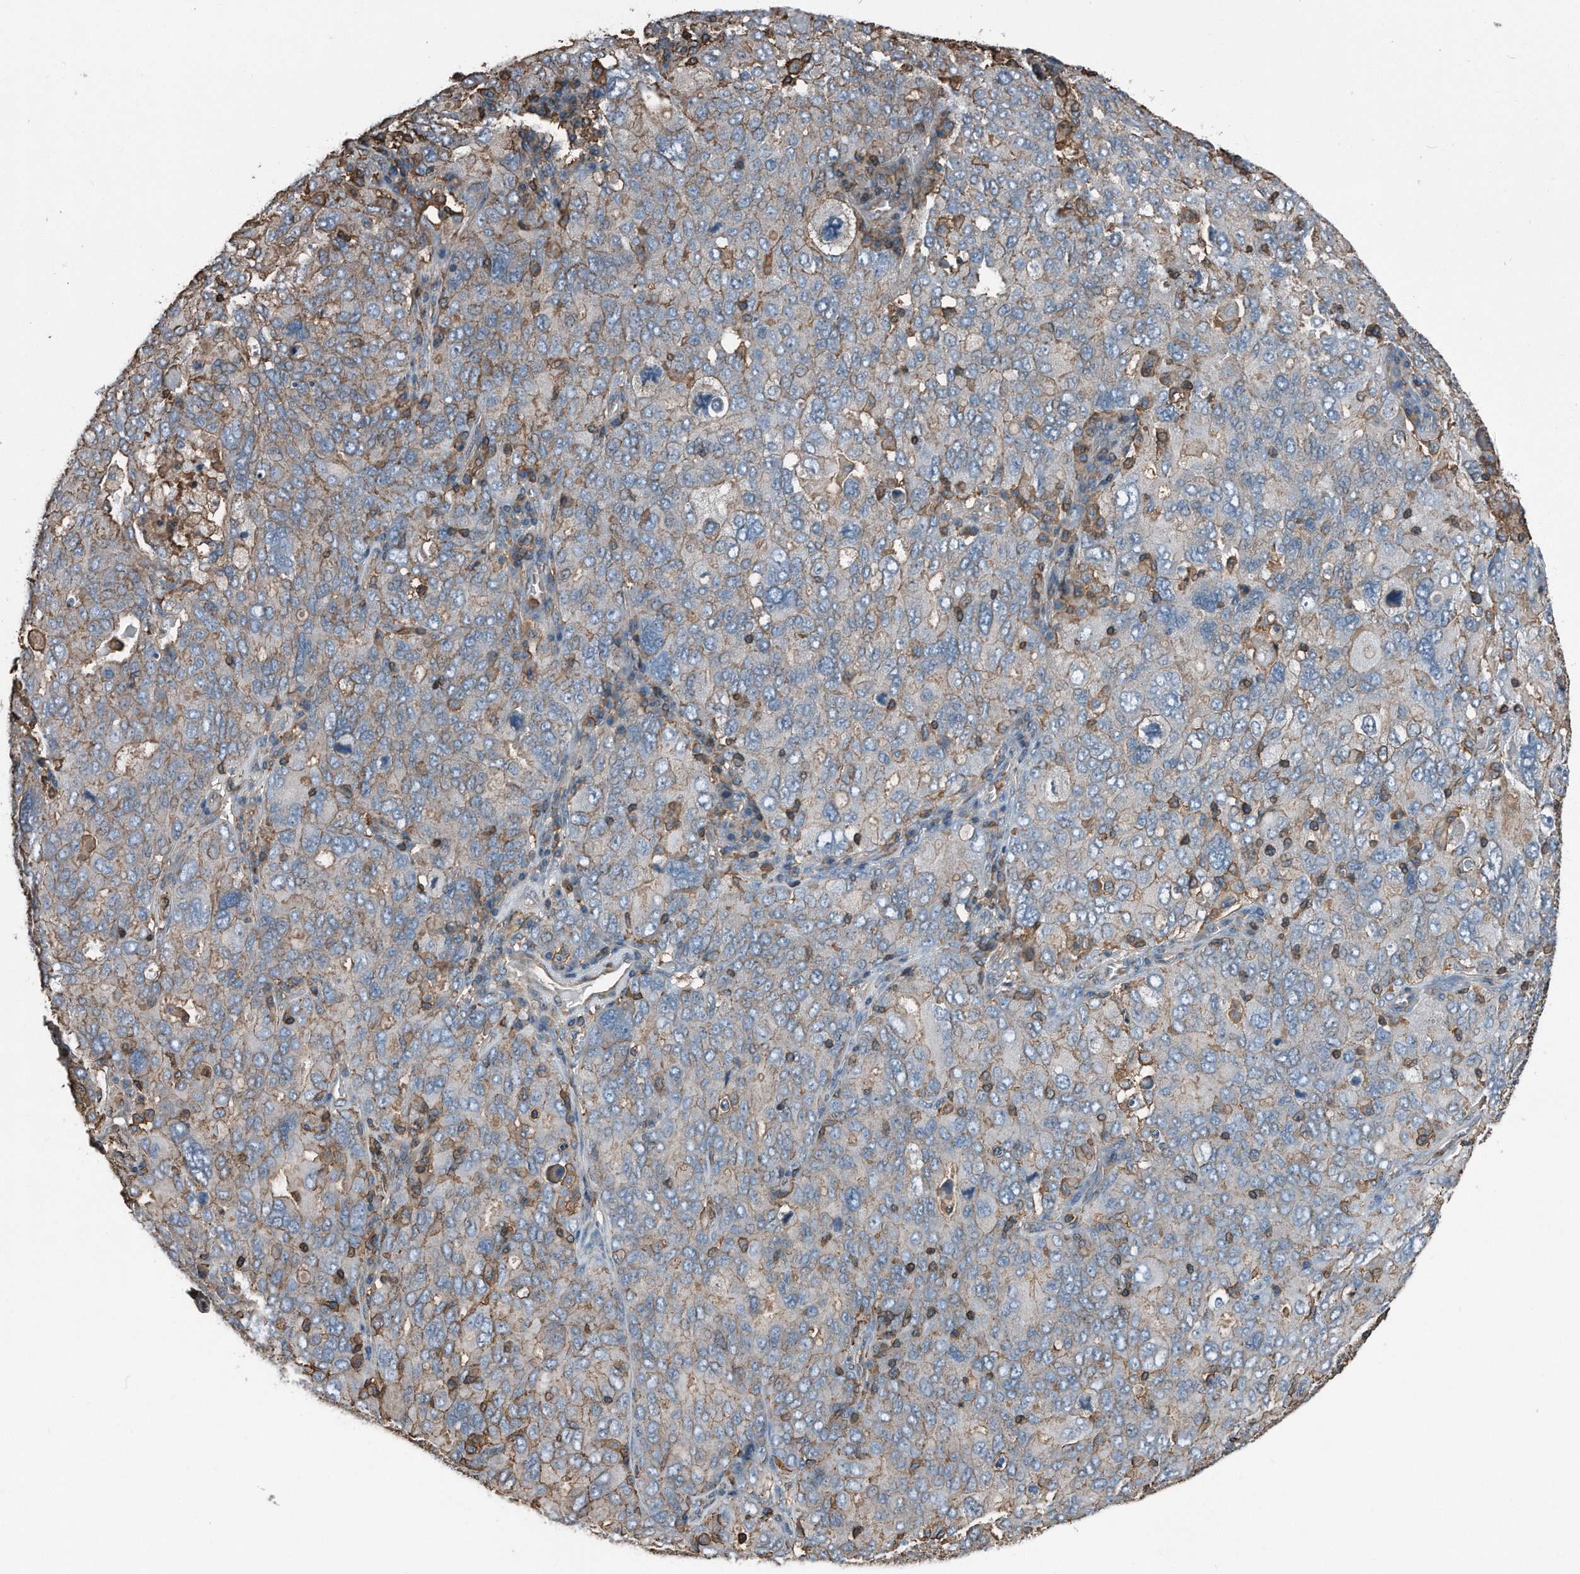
{"staining": {"intensity": "weak", "quantity": ">75%", "location": "cytoplasmic/membranous"}, "tissue": "ovarian cancer", "cell_type": "Tumor cells", "image_type": "cancer", "snomed": [{"axis": "morphology", "description": "Carcinoma, endometroid"}, {"axis": "topography", "description": "Ovary"}], "caption": "Ovarian cancer tissue displays weak cytoplasmic/membranous expression in approximately >75% of tumor cells", "gene": "RSPO3", "patient": {"sex": "female", "age": 62}}